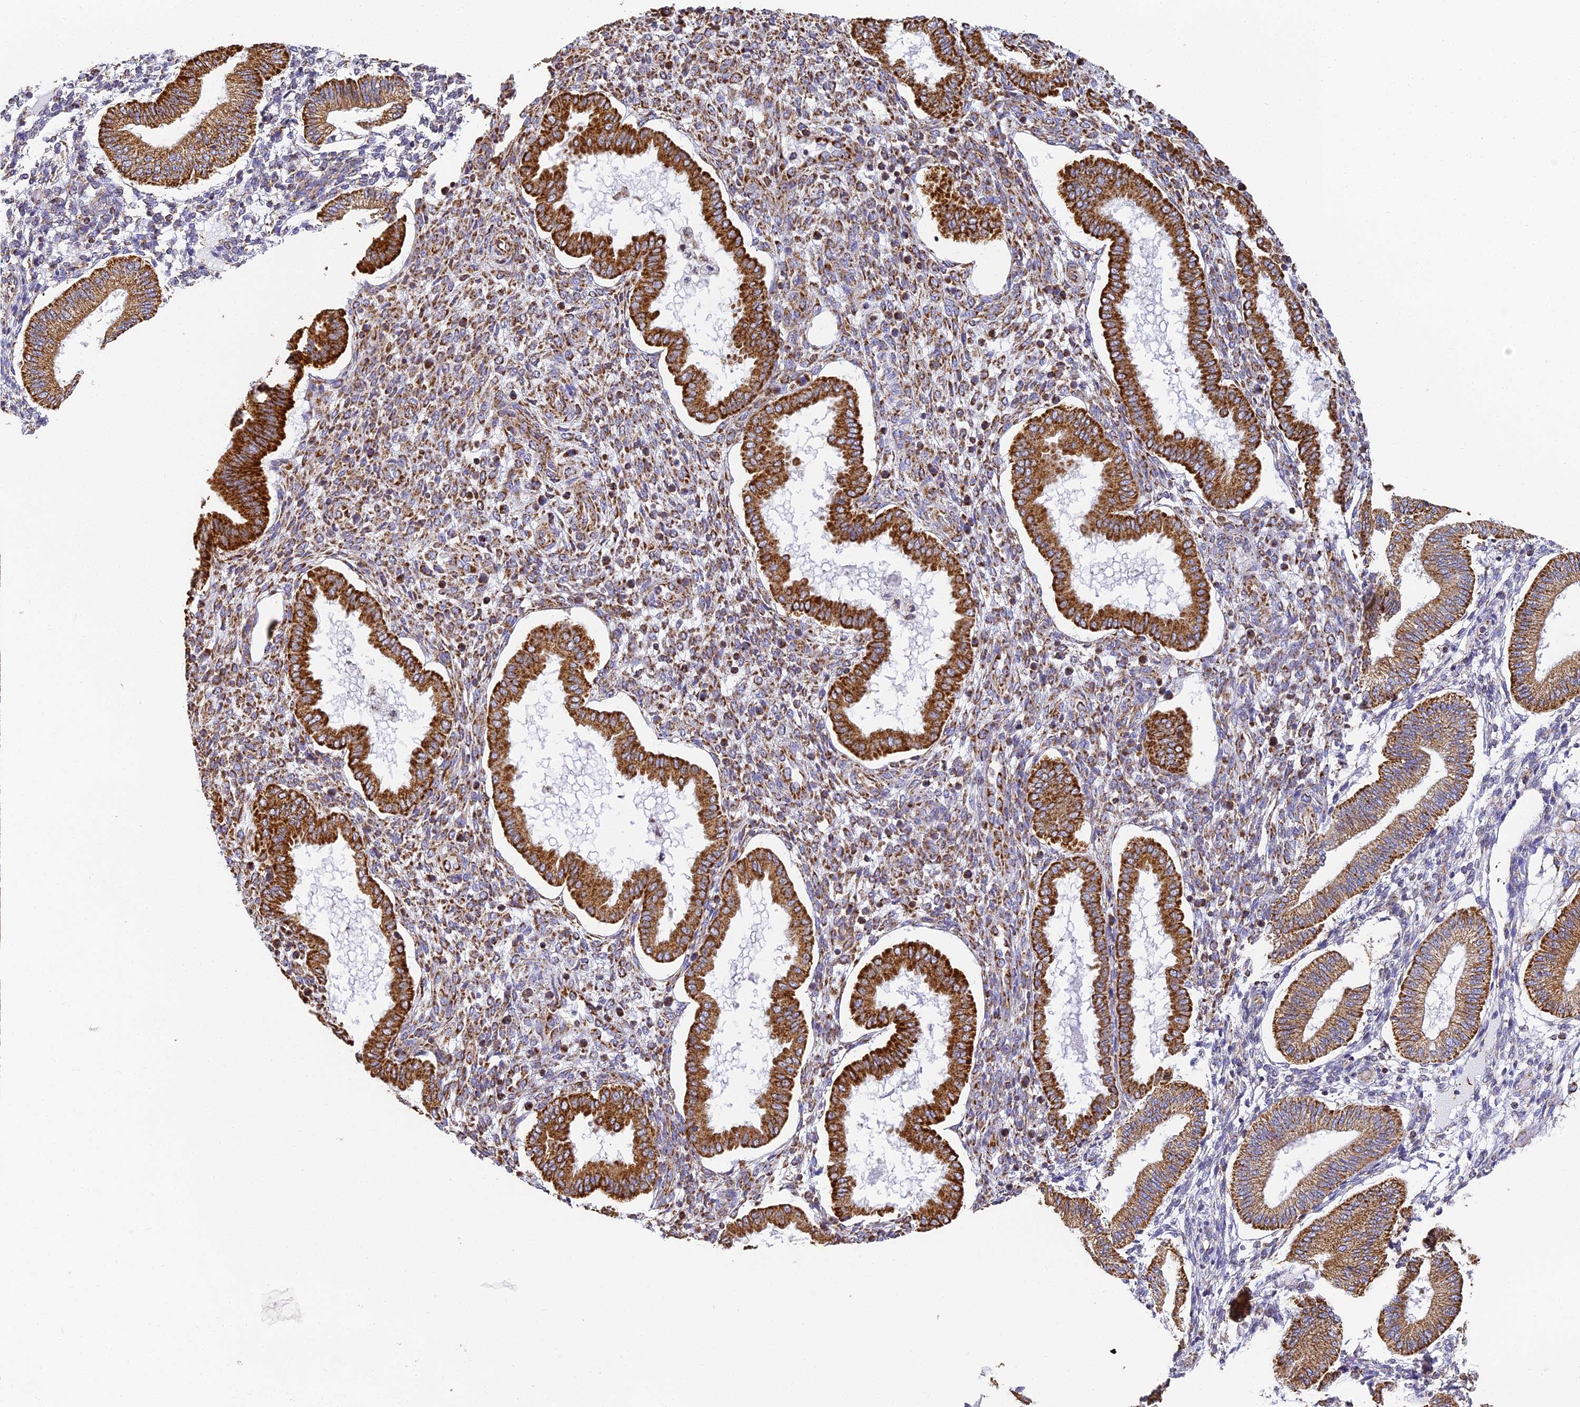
{"staining": {"intensity": "strong", "quantity": "25%-75%", "location": "cytoplasmic/membranous"}, "tissue": "endometrium", "cell_type": "Cells in endometrial stroma", "image_type": "normal", "snomed": [{"axis": "morphology", "description": "Normal tissue, NOS"}, {"axis": "topography", "description": "Endometrium"}], "caption": "A histopathology image of human endometrium stained for a protein shows strong cytoplasmic/membranous brown staining in cells in endometrial stroma. (IHC, brightfield microscopy, high magnification).", "gene": "COX6C", "patient": {"sex": "female", "age": 24}}